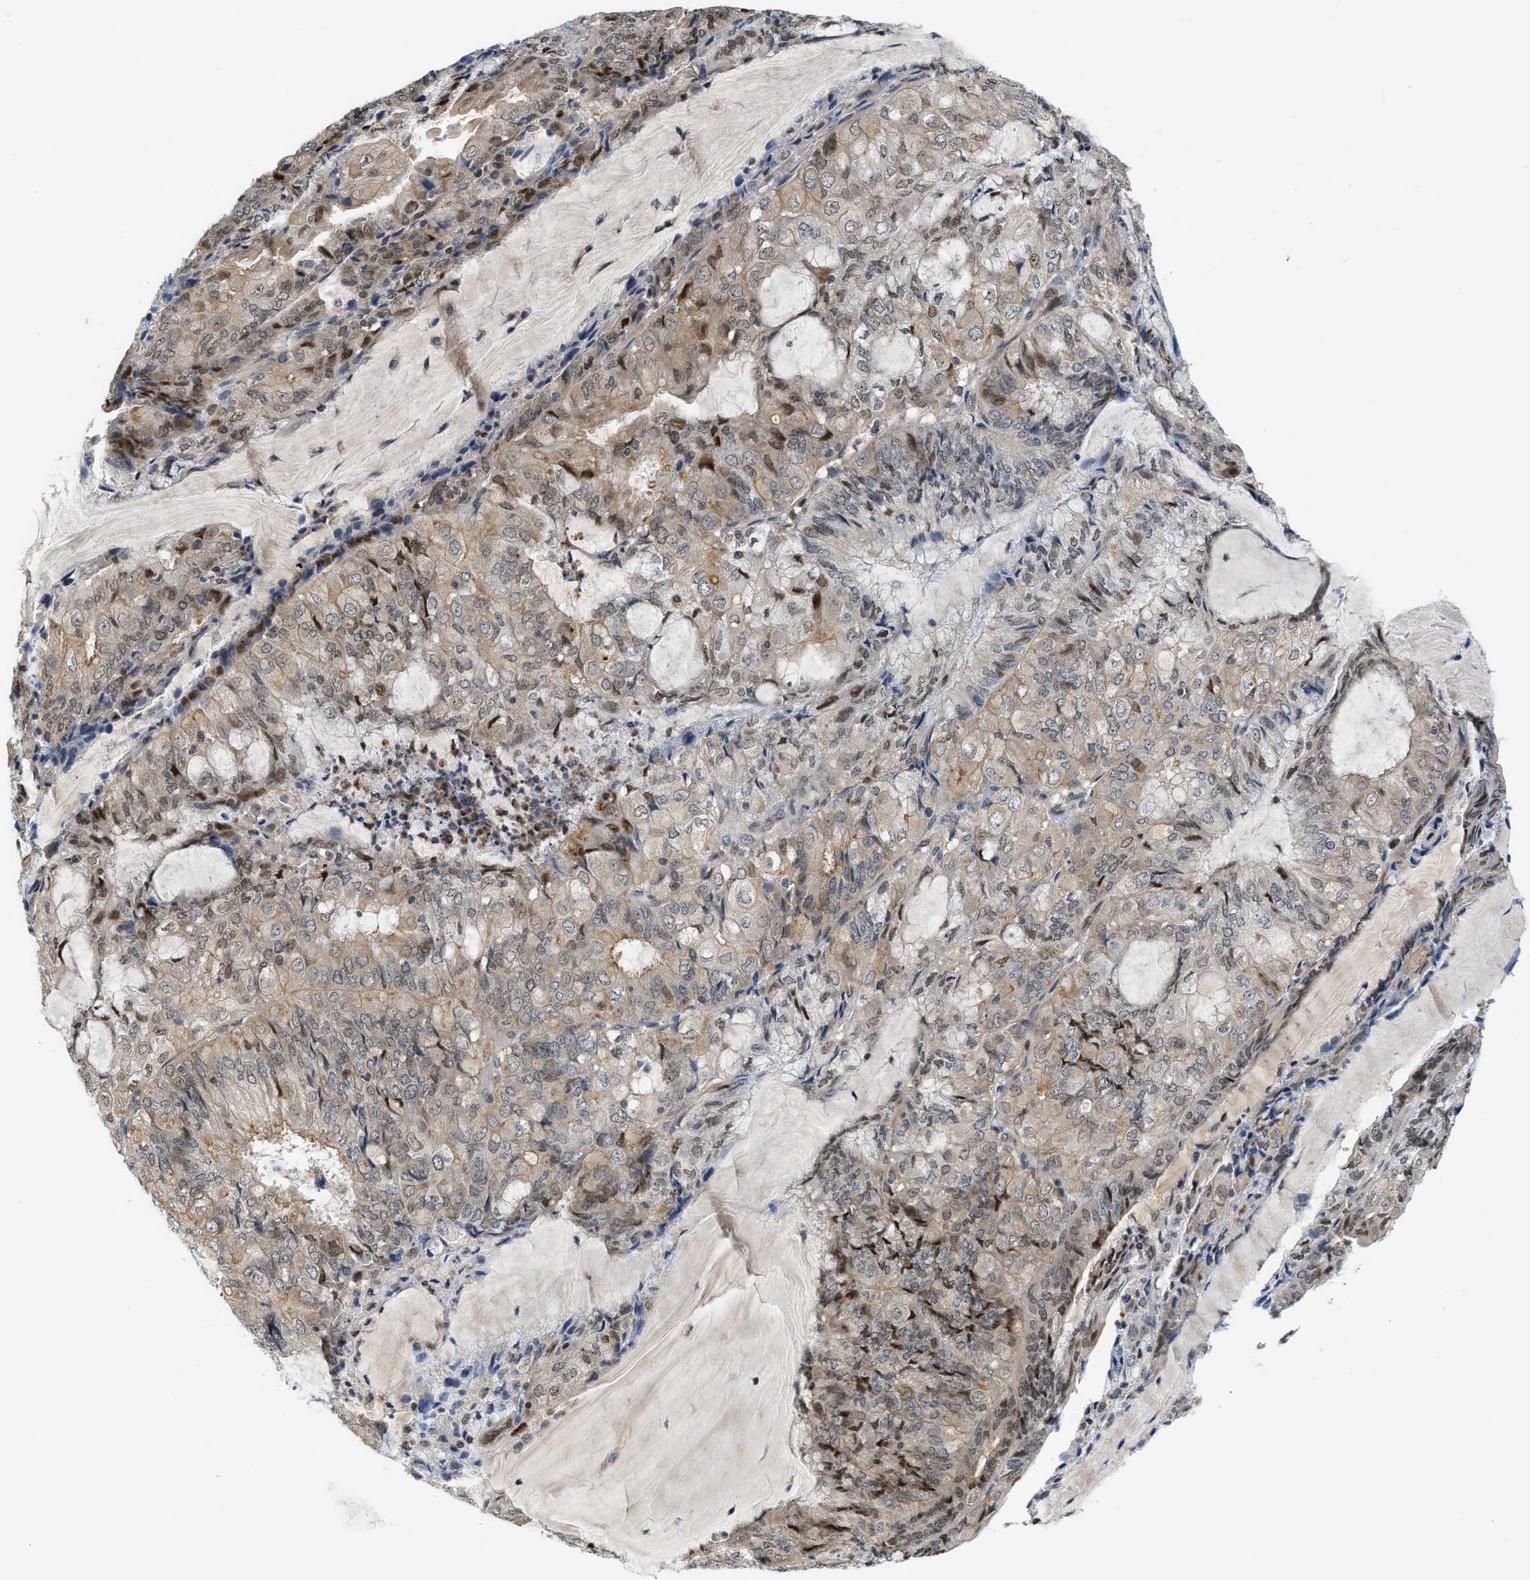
{"staining": {"intensity": "moderate", "quantity": "25%-75%", "location": "cytoplasmic/membranous,nuclear"}, "tissue": "endometrial cancer", "cell_type": "Tumor cells", "image_type": "cancer", "snomed": [{"axis": "morphology", "description": "Adenocarcinoma, NOS"}, {"axis": "topography", "description": "Endometrium"}], "caption": "The image shows staining of endometrial adenocarcinoma, revealing moderate cytoplasmic/membranous and nuclear protein expression (brown color) within tumor cells.", "gene": "KMT2A", "patient": {"sex": "female", "age": 81}}